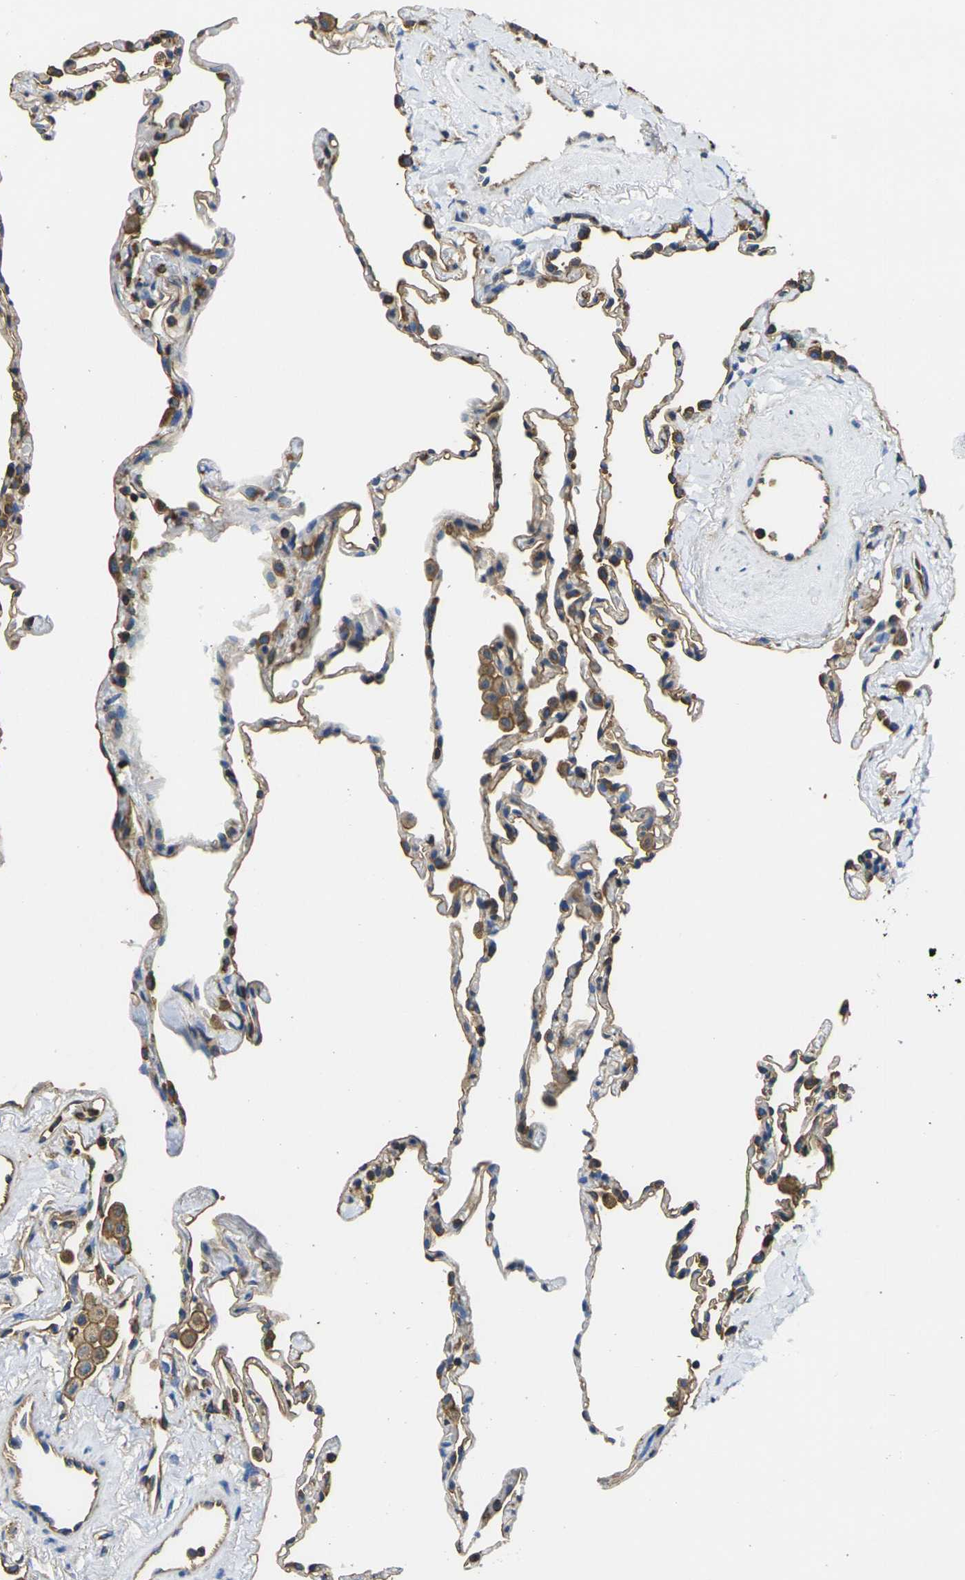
{"staining": {"intensity": "moderate", "quantity": "25%-75%", "location": "cytoplasmic/membranous"}, "tissue": "lung", "cell_type": "Alveolar cells", "image_type": "normal", "snomed": [{"axis": "morphology", "description": "Normal tissue, NOS"}, {"axis": "topography", "description": "Lung"}], "caption": "Lung stained with DAB immunohistochemistry exhibits medium levels of moderate cytoplasmic/membranous positivity in about 25%-75% of alveolar cells. (DAB IHC, brown staining for protein, blue staining for nuclei).", "gene": "FAM110D", "patient": {"sex": "male", "age": 59}}